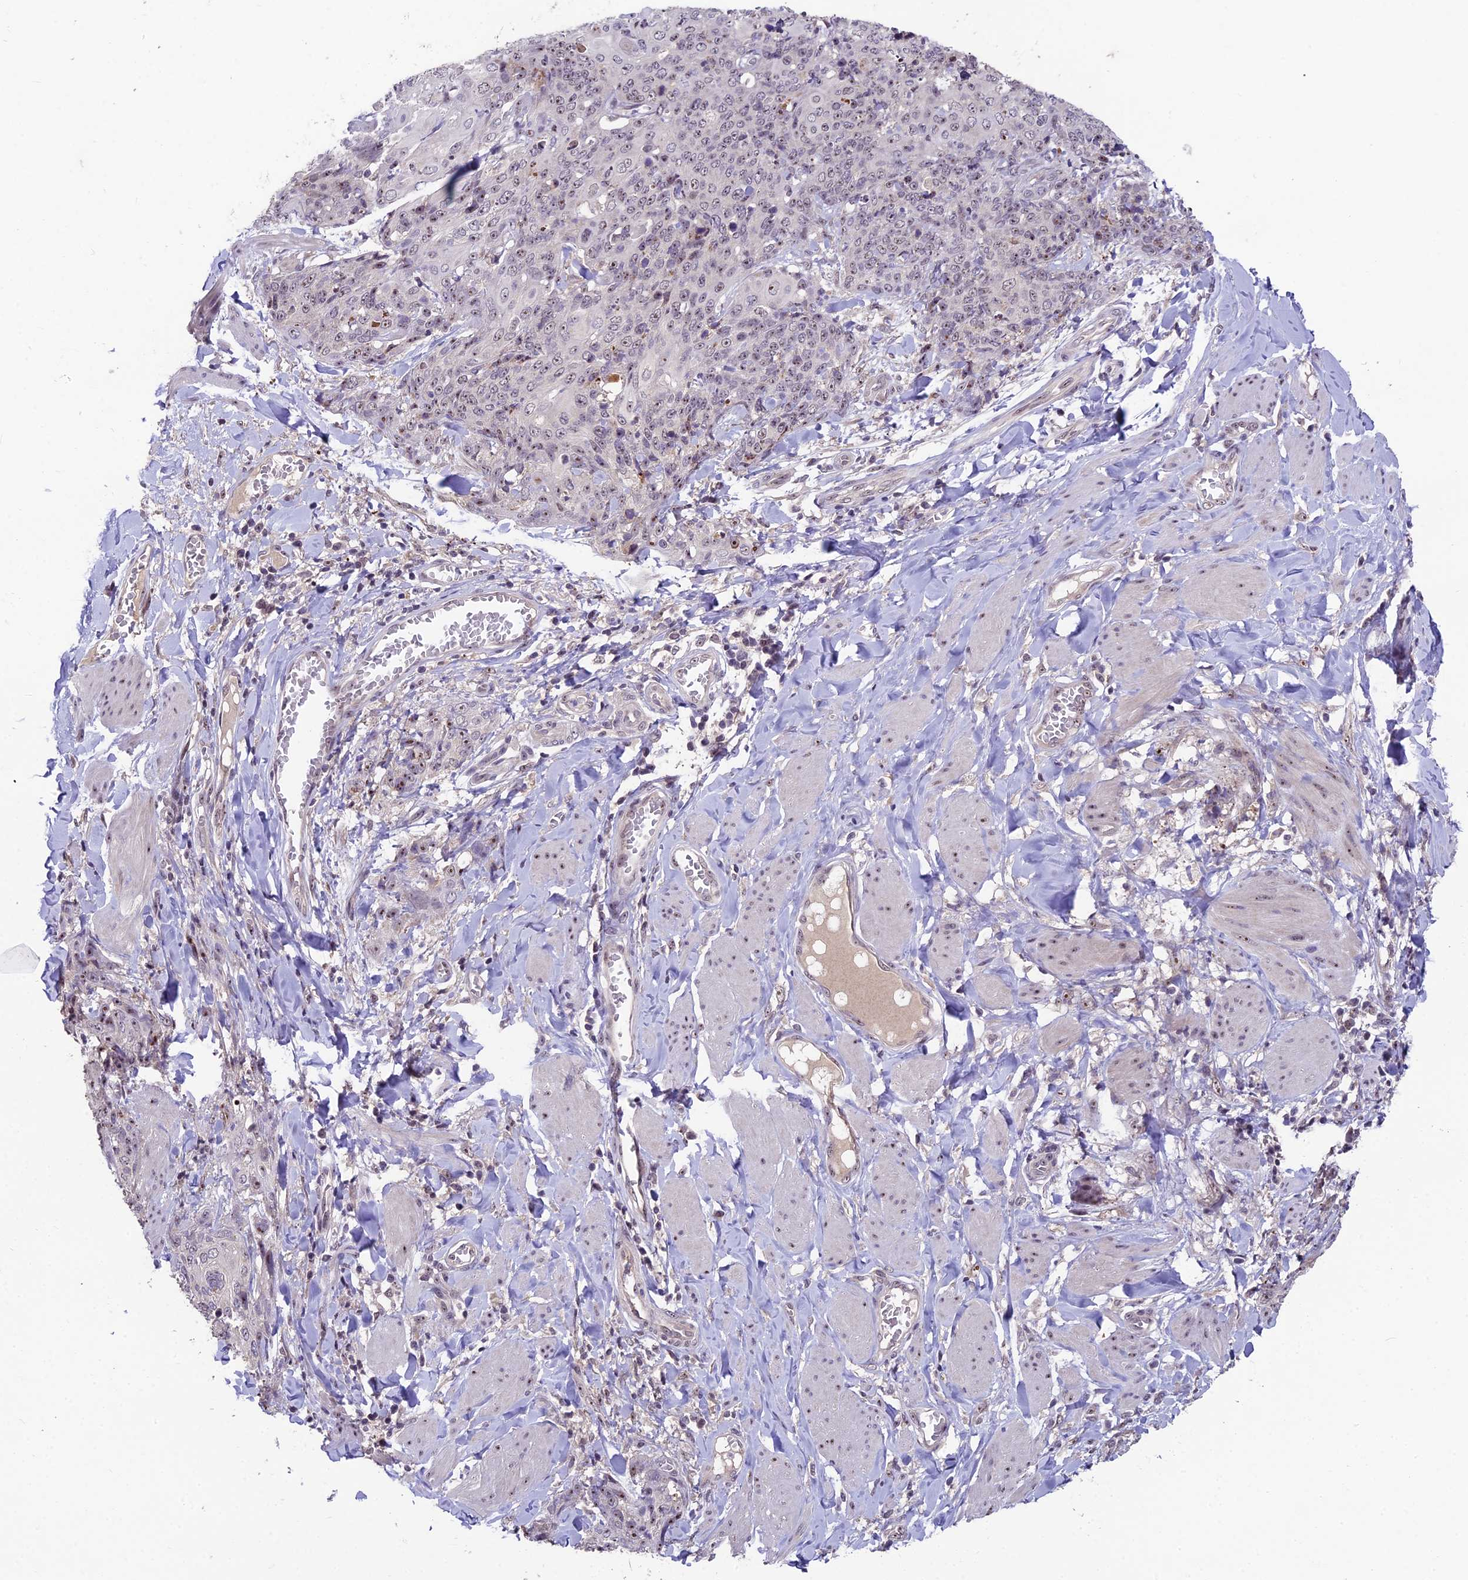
{"staining": {"intensity": "moderate", "quantity": ">75%", "location": "nuclear"}, "tissue": "skin cancer", "cell_type": "Tumor cells", "image_type": "cancer", "snomed": [{"axis": "morphology", "description": "Squamous cell carcinoma, NOS"}, {"axis": "topography", "description": "Skin"}, {"axis": "topography", "description": "Vulva"}], "caption": "Moderate nuclear staining is identified in approximately >75% of tumor cells in skin cancer. (IHC, brightfield microscopy, high magnification).", "gene": "ZNF333", "patient": {"sex": "female", "age": 85}}